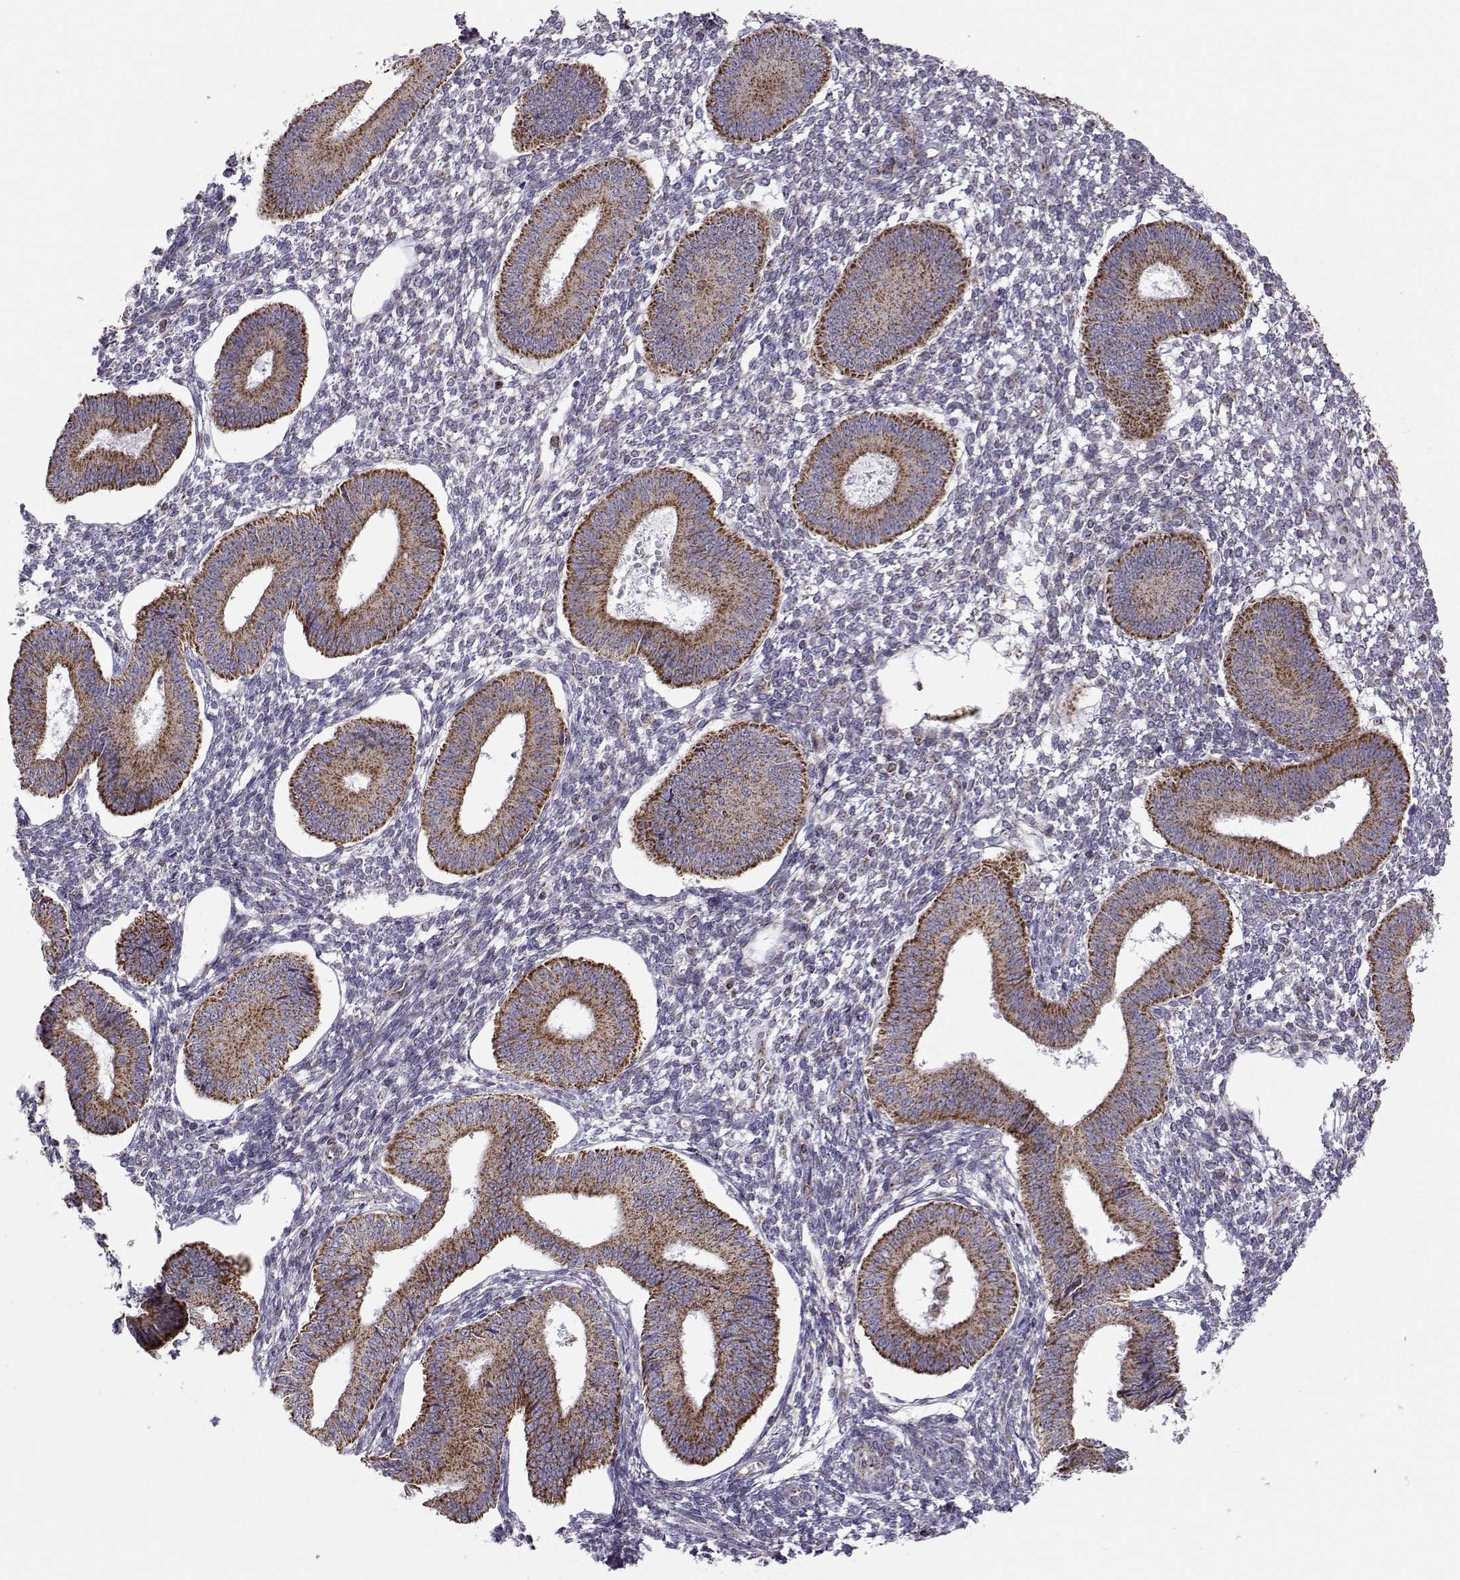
{"staining": {"intensity": "negative", "quantity": "none", "location": "none"}, "tissue": "endometrium", "cell_type": "Cells in endometrial stroma", "image_type": "normal", "snomed": [{"axis": "morphology", "description": "Normal tissue, NOS"}, {"axis": "topography", "description": "Endometrium"}], "caption": "The photomicrograph reveals no staining of cells in endometrial stroma in unremarkable endometrium.", "gene": "NECAB3", "patient": {"sex": "female", "age": 42}}